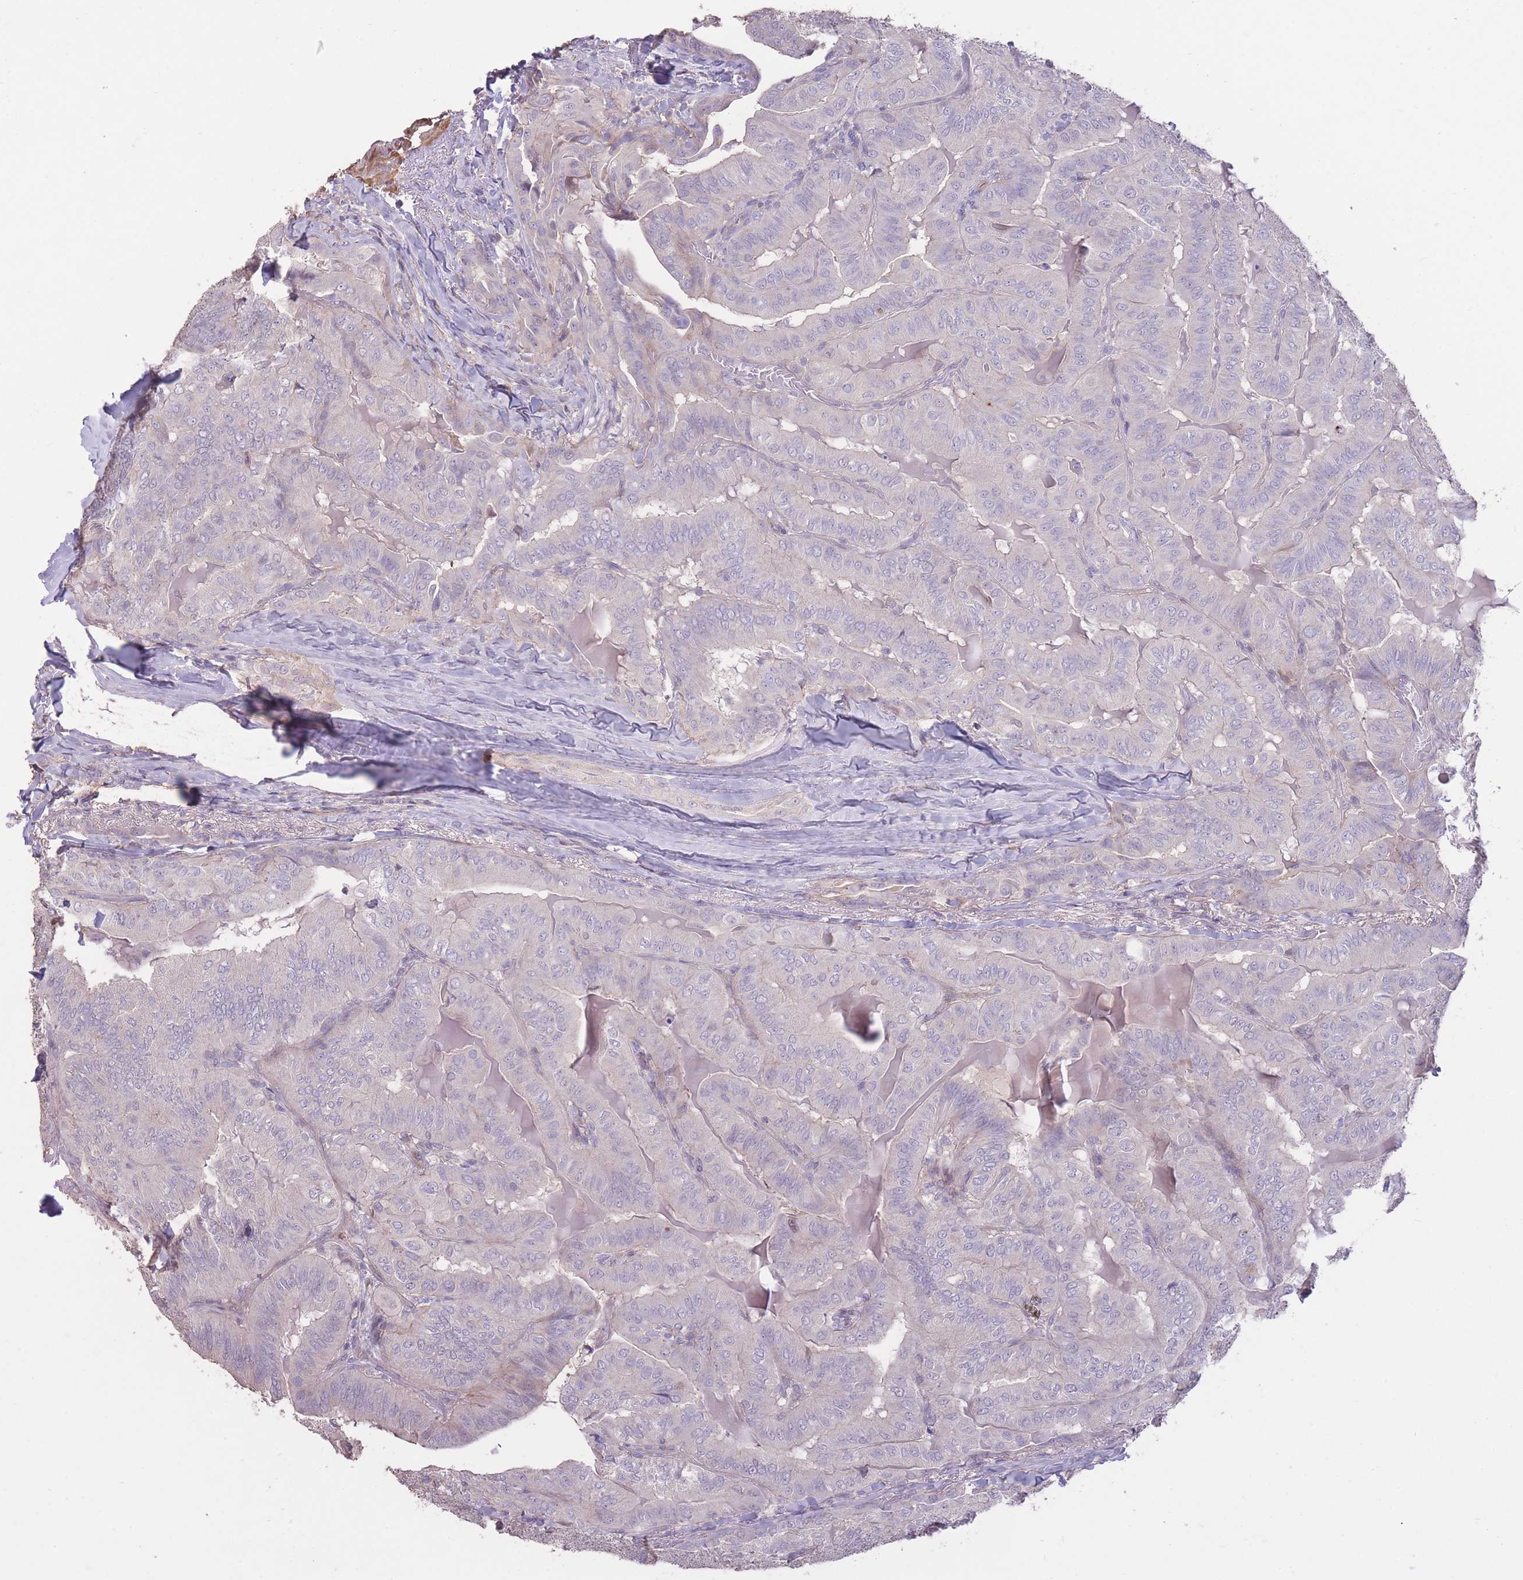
{"staining": {"intensity": "negative", "quantity": "none", "location": "none"}, "tissue": "thyroid cancer", "cell_type": "Tumor cells", "image_type": "cancer", "snomed": [{"axis": "morphology", "description": "Papillary adenocarcinoma, NOS"}, {"axis": "topography", "description": "Thyroid gland"}], "caption": "This histopathology image is of thyroid papillary adenocarcinoma stained with immunohistochemistry to label a protein in brown with the nuclei are counter-stained blue. There is no positivity in tumor cells. Nuclei are stained in blue.", "gene": "RSPH10B", "patient": {"sex": "female", "age": 68}}